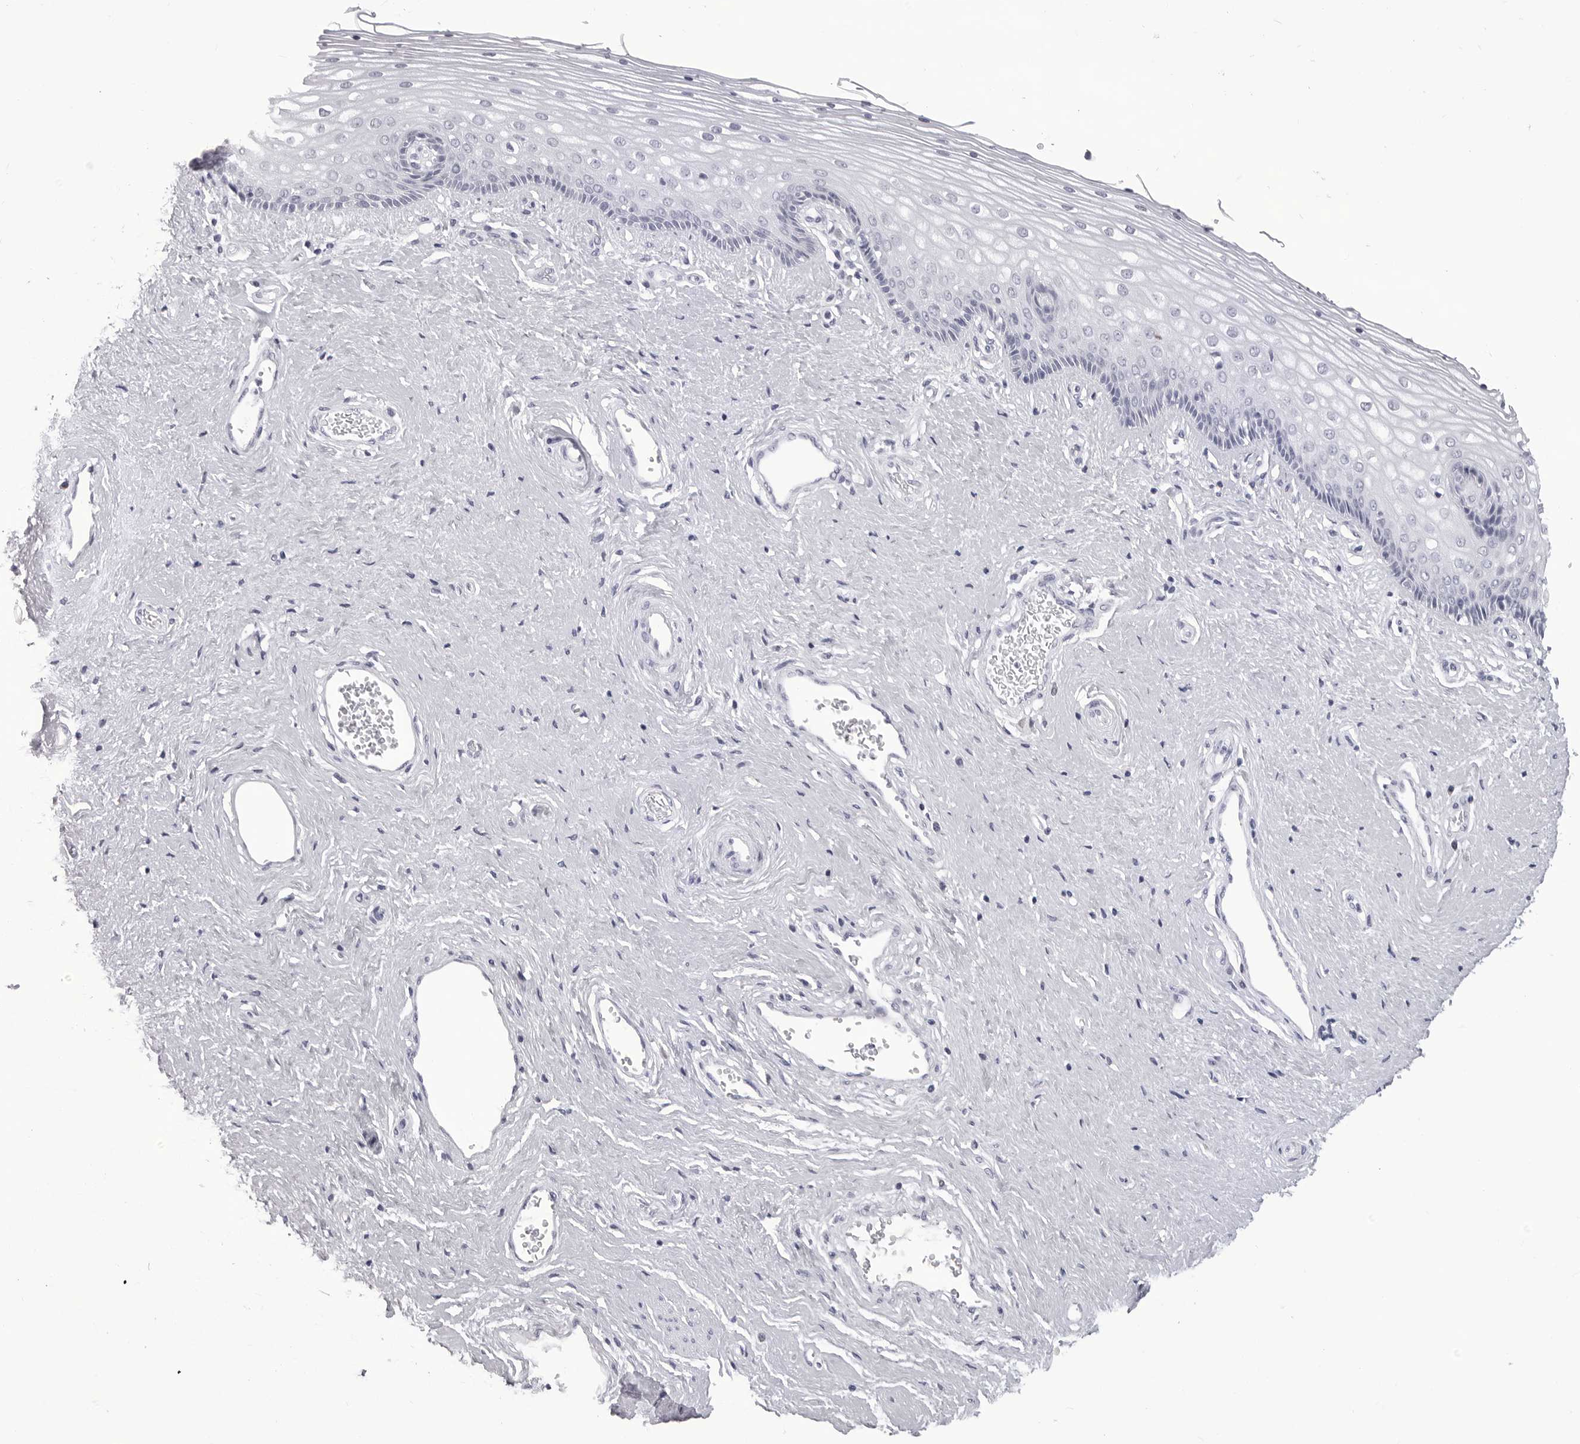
{"staining": {"intensity": "negative", "quantity": "none", "location": "none"}, "tissue": "vagina", "cell_type": "Squamous epithelial cells", "image_type": "normal", "snomed": [{"axis": "morphology", "description": "Normal tissue, NOS"}, {"axis": "topography", "description": "Vagina"}], "caption": "Human vagina stained for a protein using immunohistochemistry (IHC) displays no expression in squamous epithelial cells.", "gene": "LGALS4", "patient": {"sex": "female", "age": 46}}